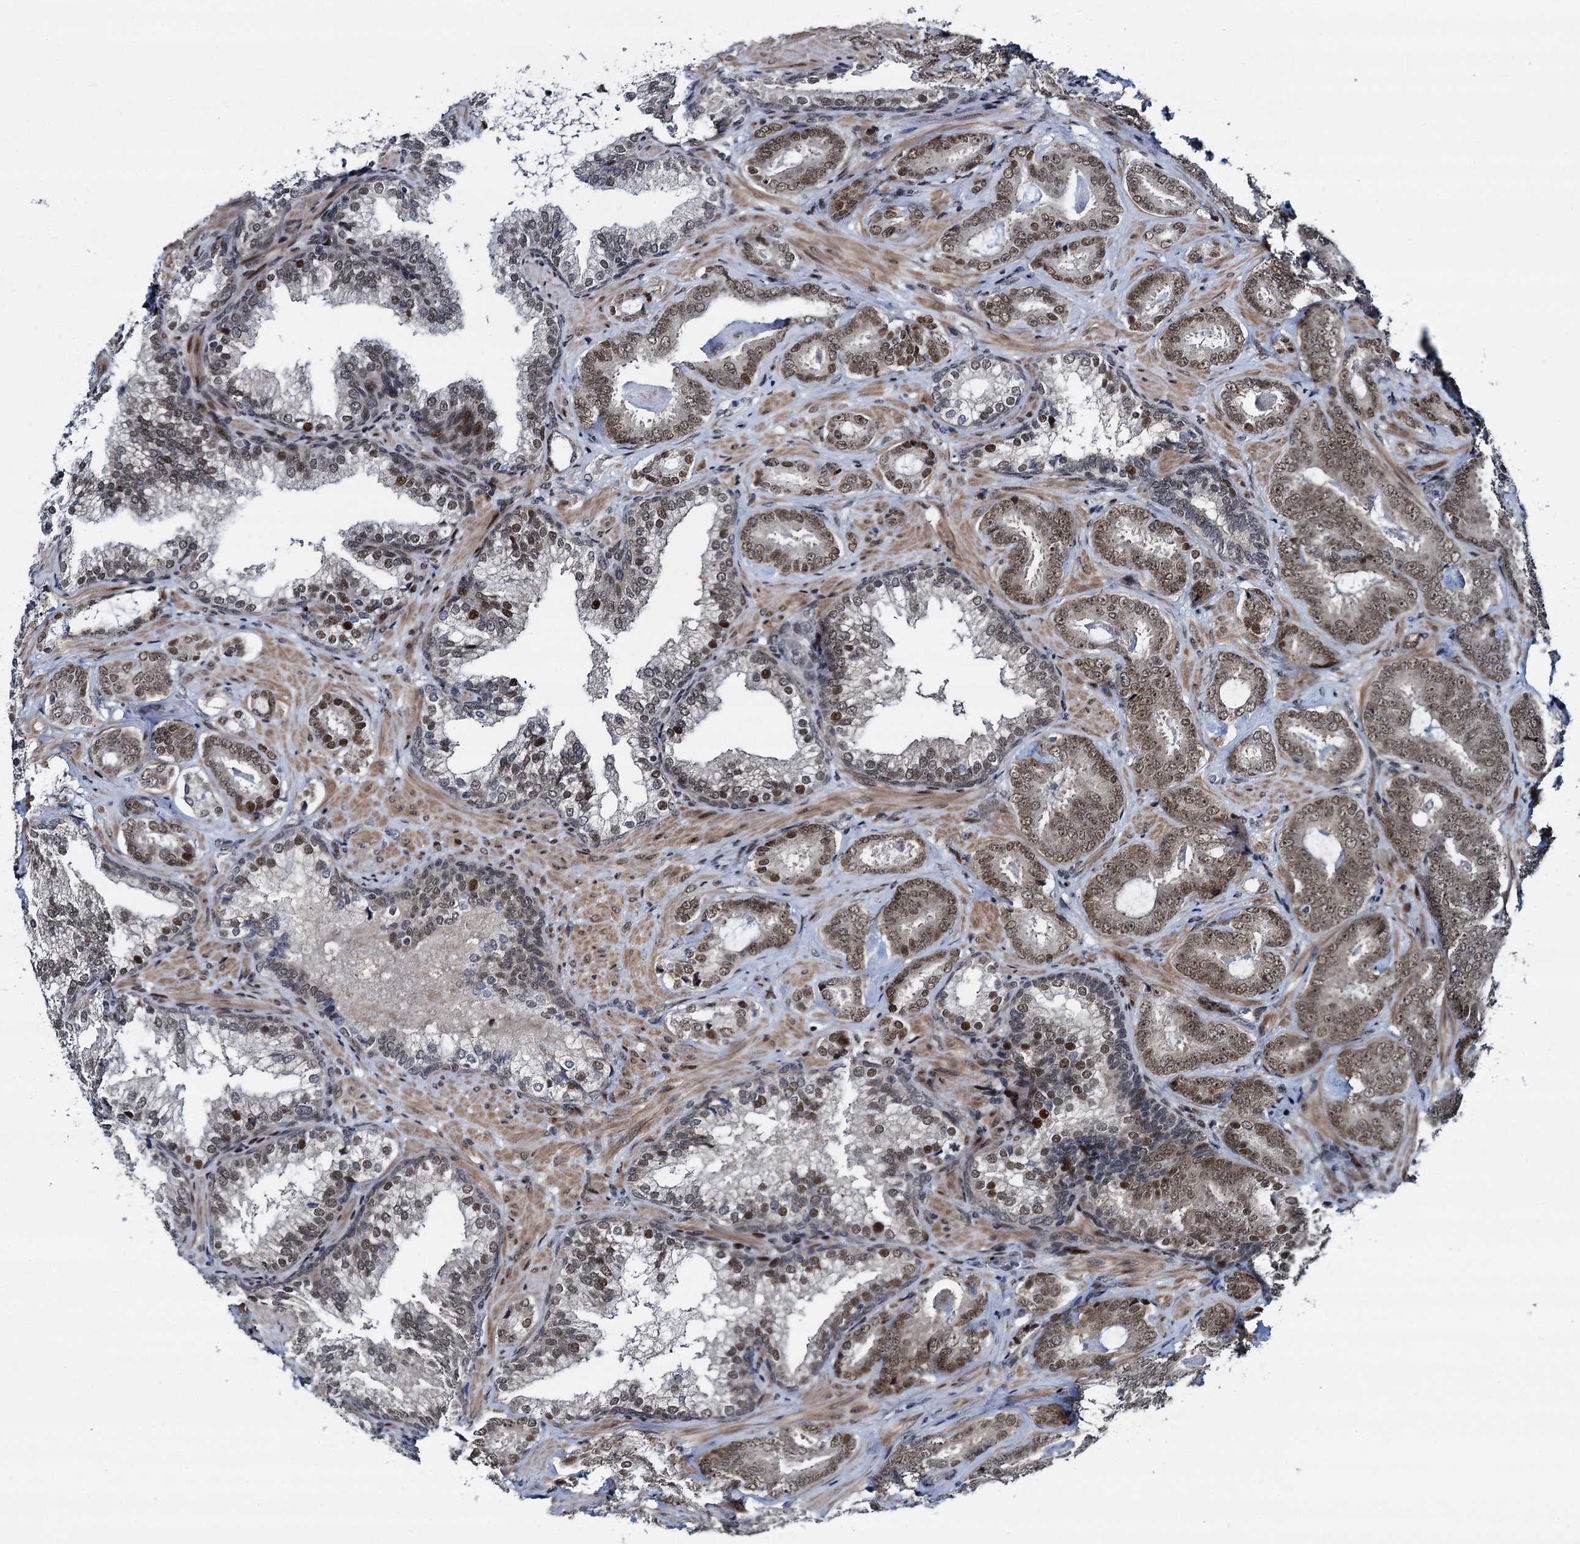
{"staining": {"intensity": "moderate", "quantity": ">75%", "location": "nuclear"}, "tissue": "prostate cancer", "cell_type": "Tumor cells", "image_type": "cancer", "snomed": [{"axis": "morphology", "description": "Adenocarcinoma, Low grade"}, {"axis": "topography", "description": "Prostate"}], "caption": "Human low-grade adenocarcinoma (prostate) stained with a protein marker displays moderate staining in tumor cells.", "gene": "RUFY2", "patient": {"sex": "male", "age": 60}}